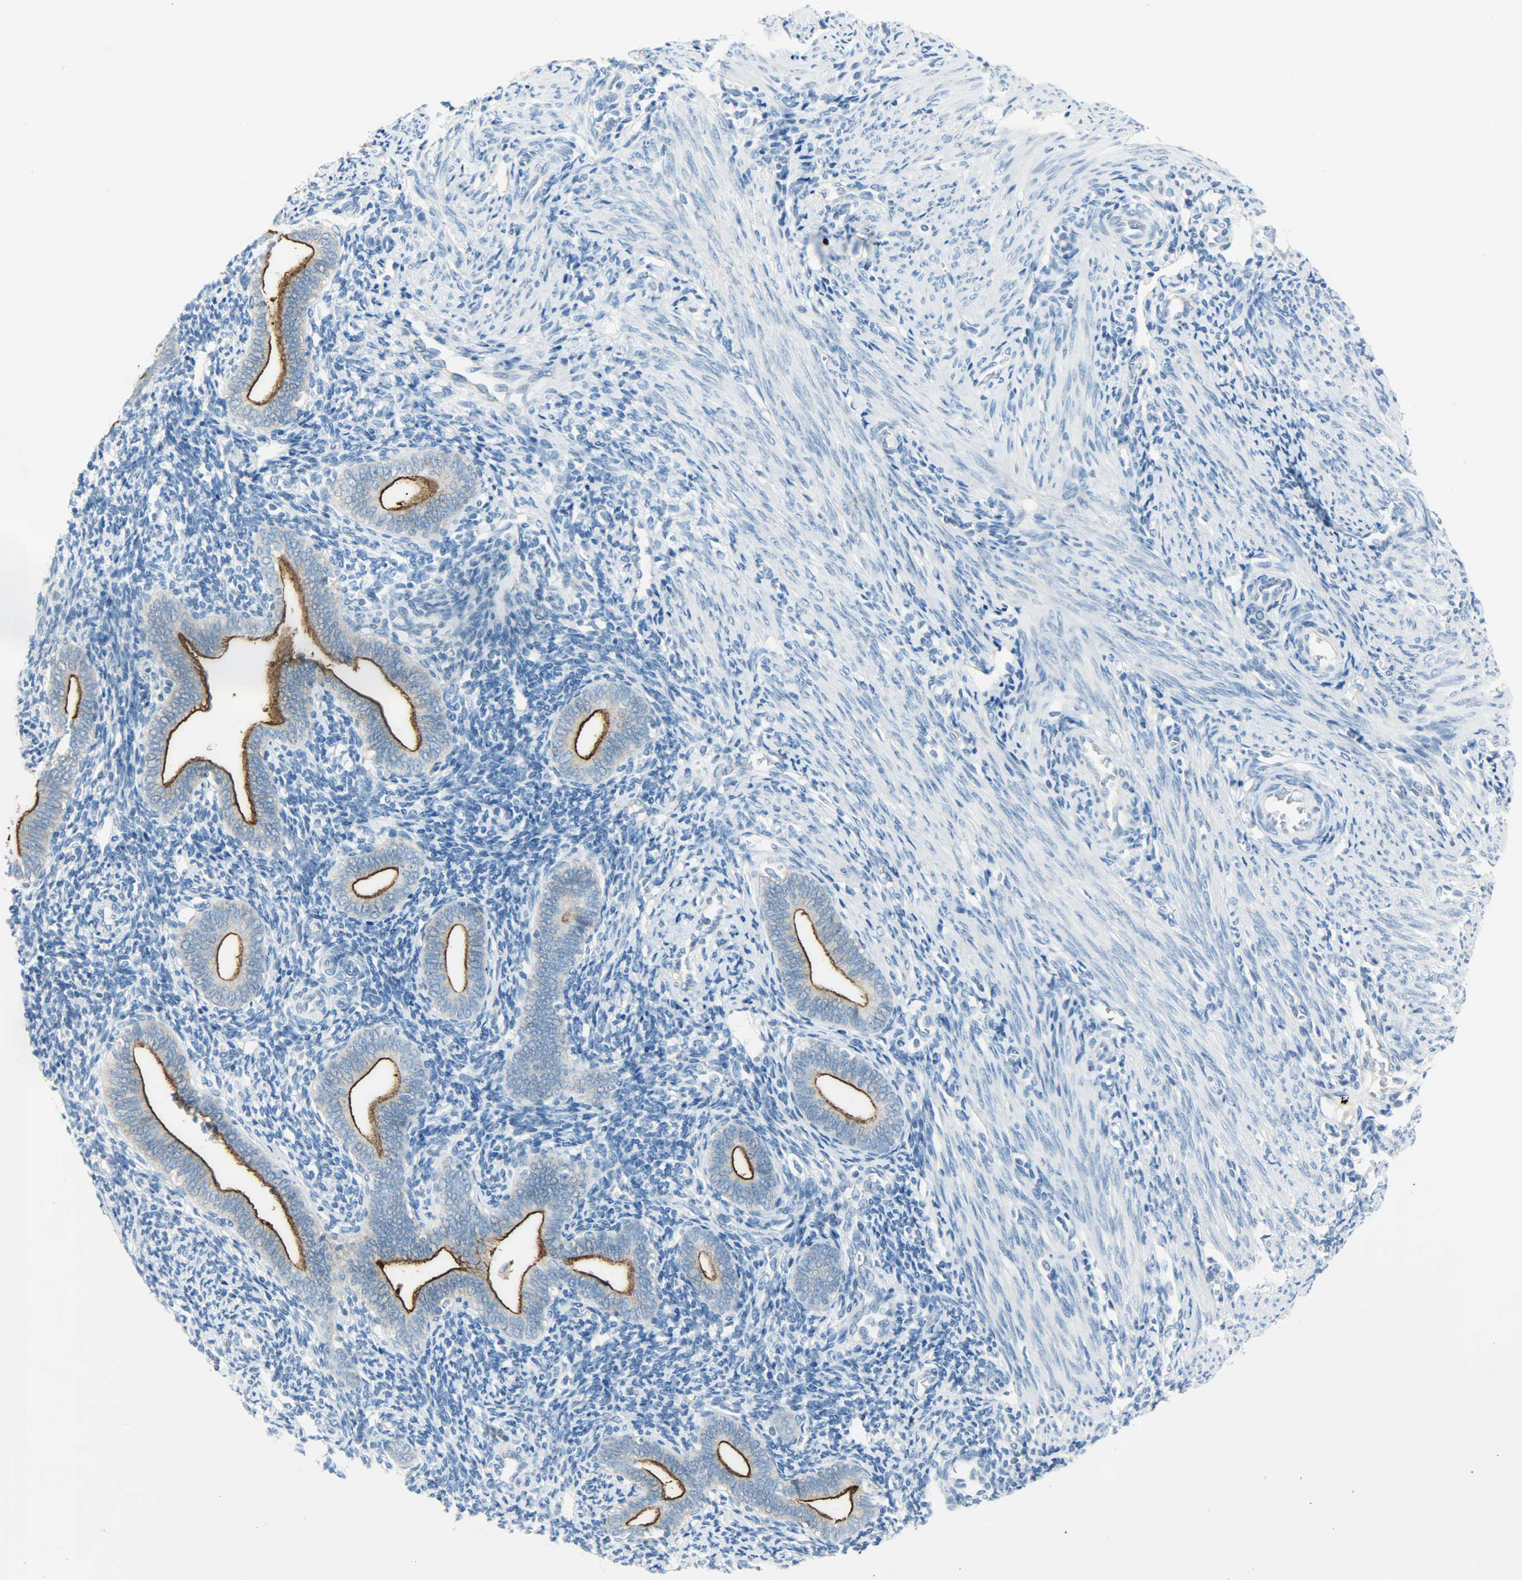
{"staining": {"intensity": "negative", "quantity": "none", "location": "none"}, "tissue": "endometrium", "cell_type": "Cells in endometrial stroma", "image_type": "normal", "snomed": [{"axis": "morphology", "description": "Normal tissue, NOS"}, {"axis": "topography", "description": "Uterus"}, {"axis": "topography", "description": "Endometrium"}], "caption": "The image displays no staining of cells in endometrial stroma in benign endometrium. (Immunohistochemistry, brightfield microscopy, high magnification).", "gene": "PROM1", "patient": {"sex": "female", "age": 33}}